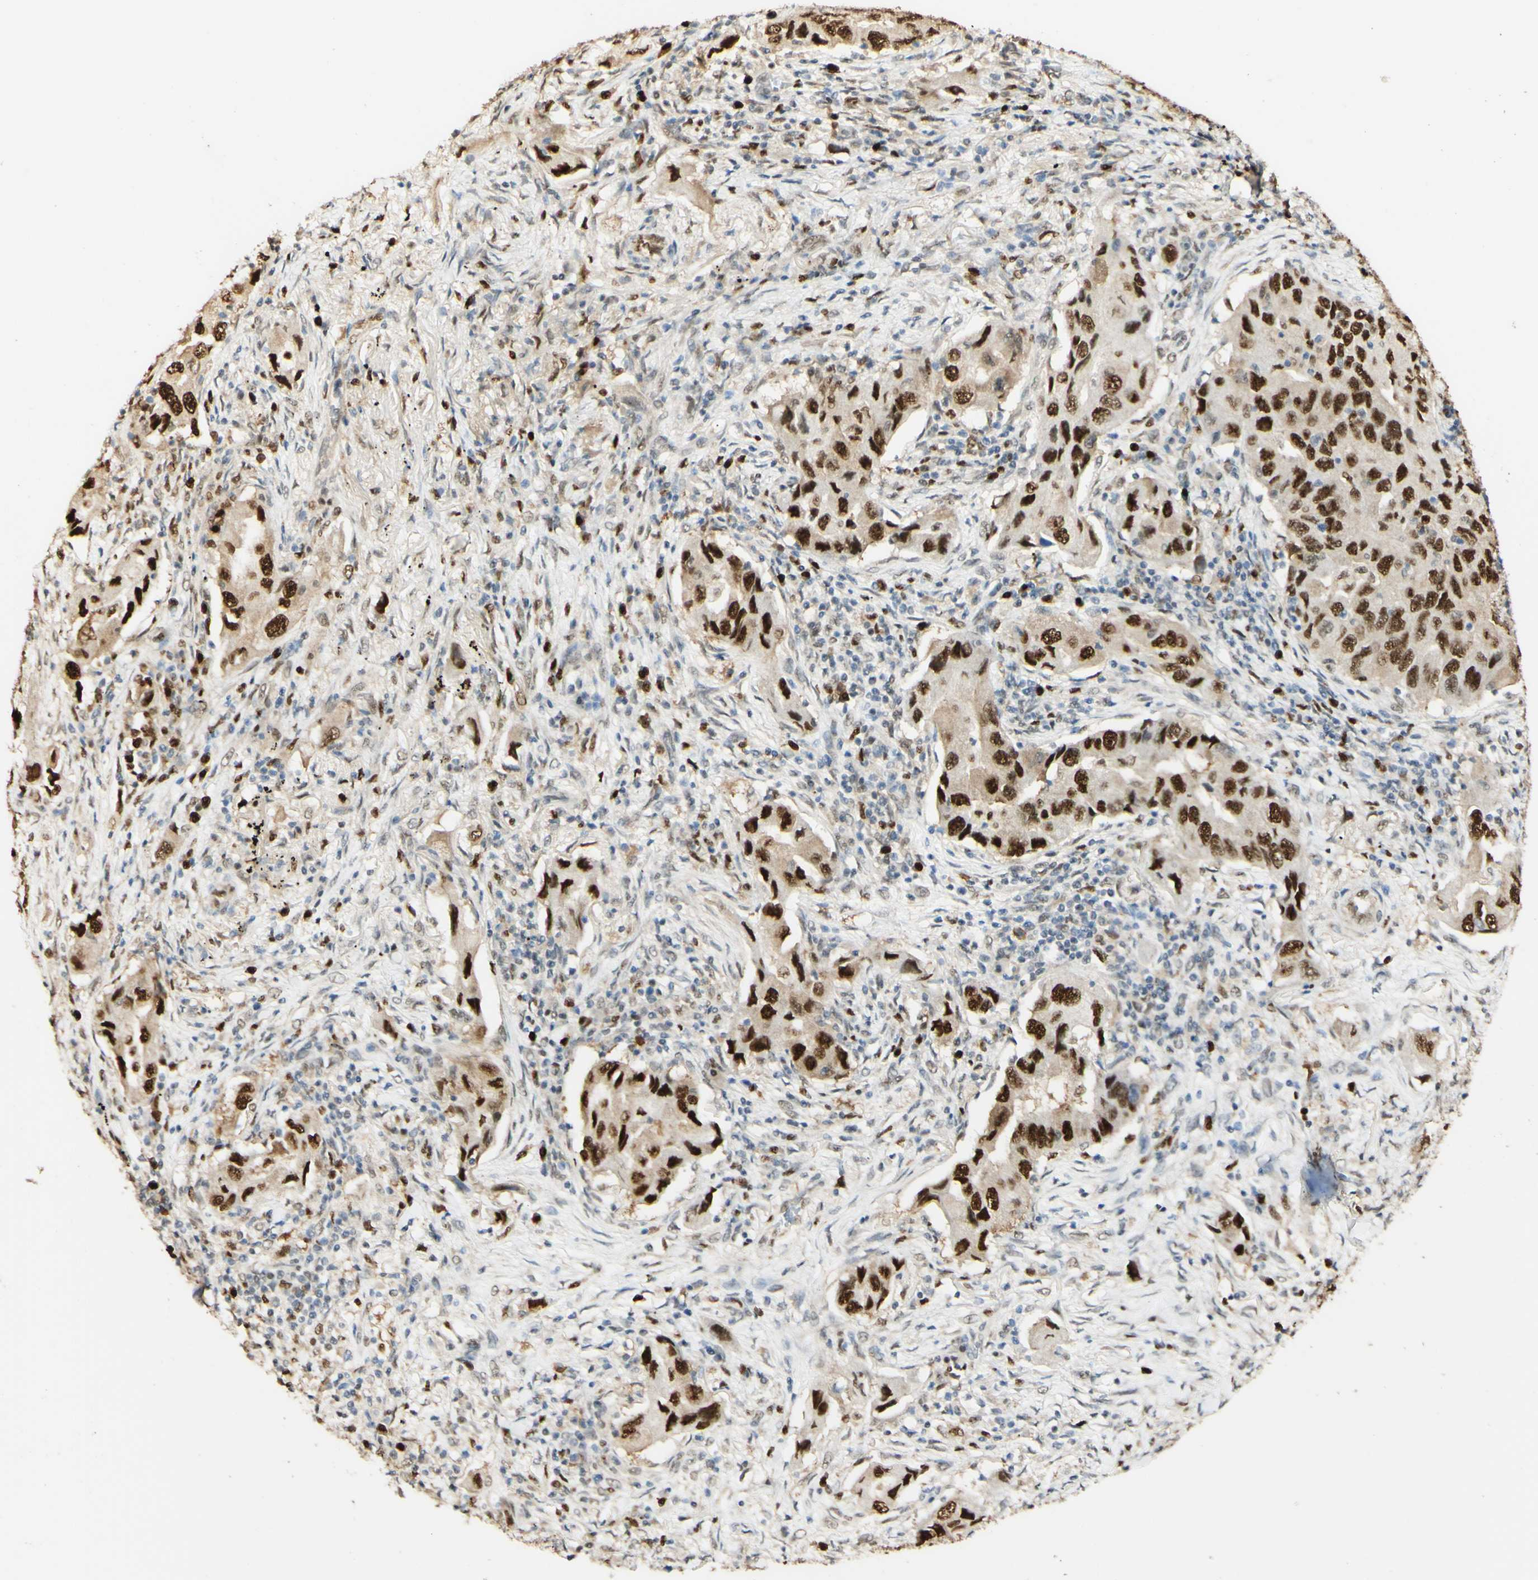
{"staining": {"intensity": "strong", "quantity": ">75%", "location": "nuclear"}, "tissue": "lung cancer", "cell_type": "Tumor cells", "image_type": "cancer", "snomed": [{"axis": "morphology", "description": "Adenocarcinoma, NOS"}, {"axis": "topography", "description": "Lung"}], "caption": "Strong nuclear staining is present in about >75% of tumor cells in adenocarcinoma (lung).", "gene": "MAP3K4", "patient": {"sex": "female", "age": 65}}